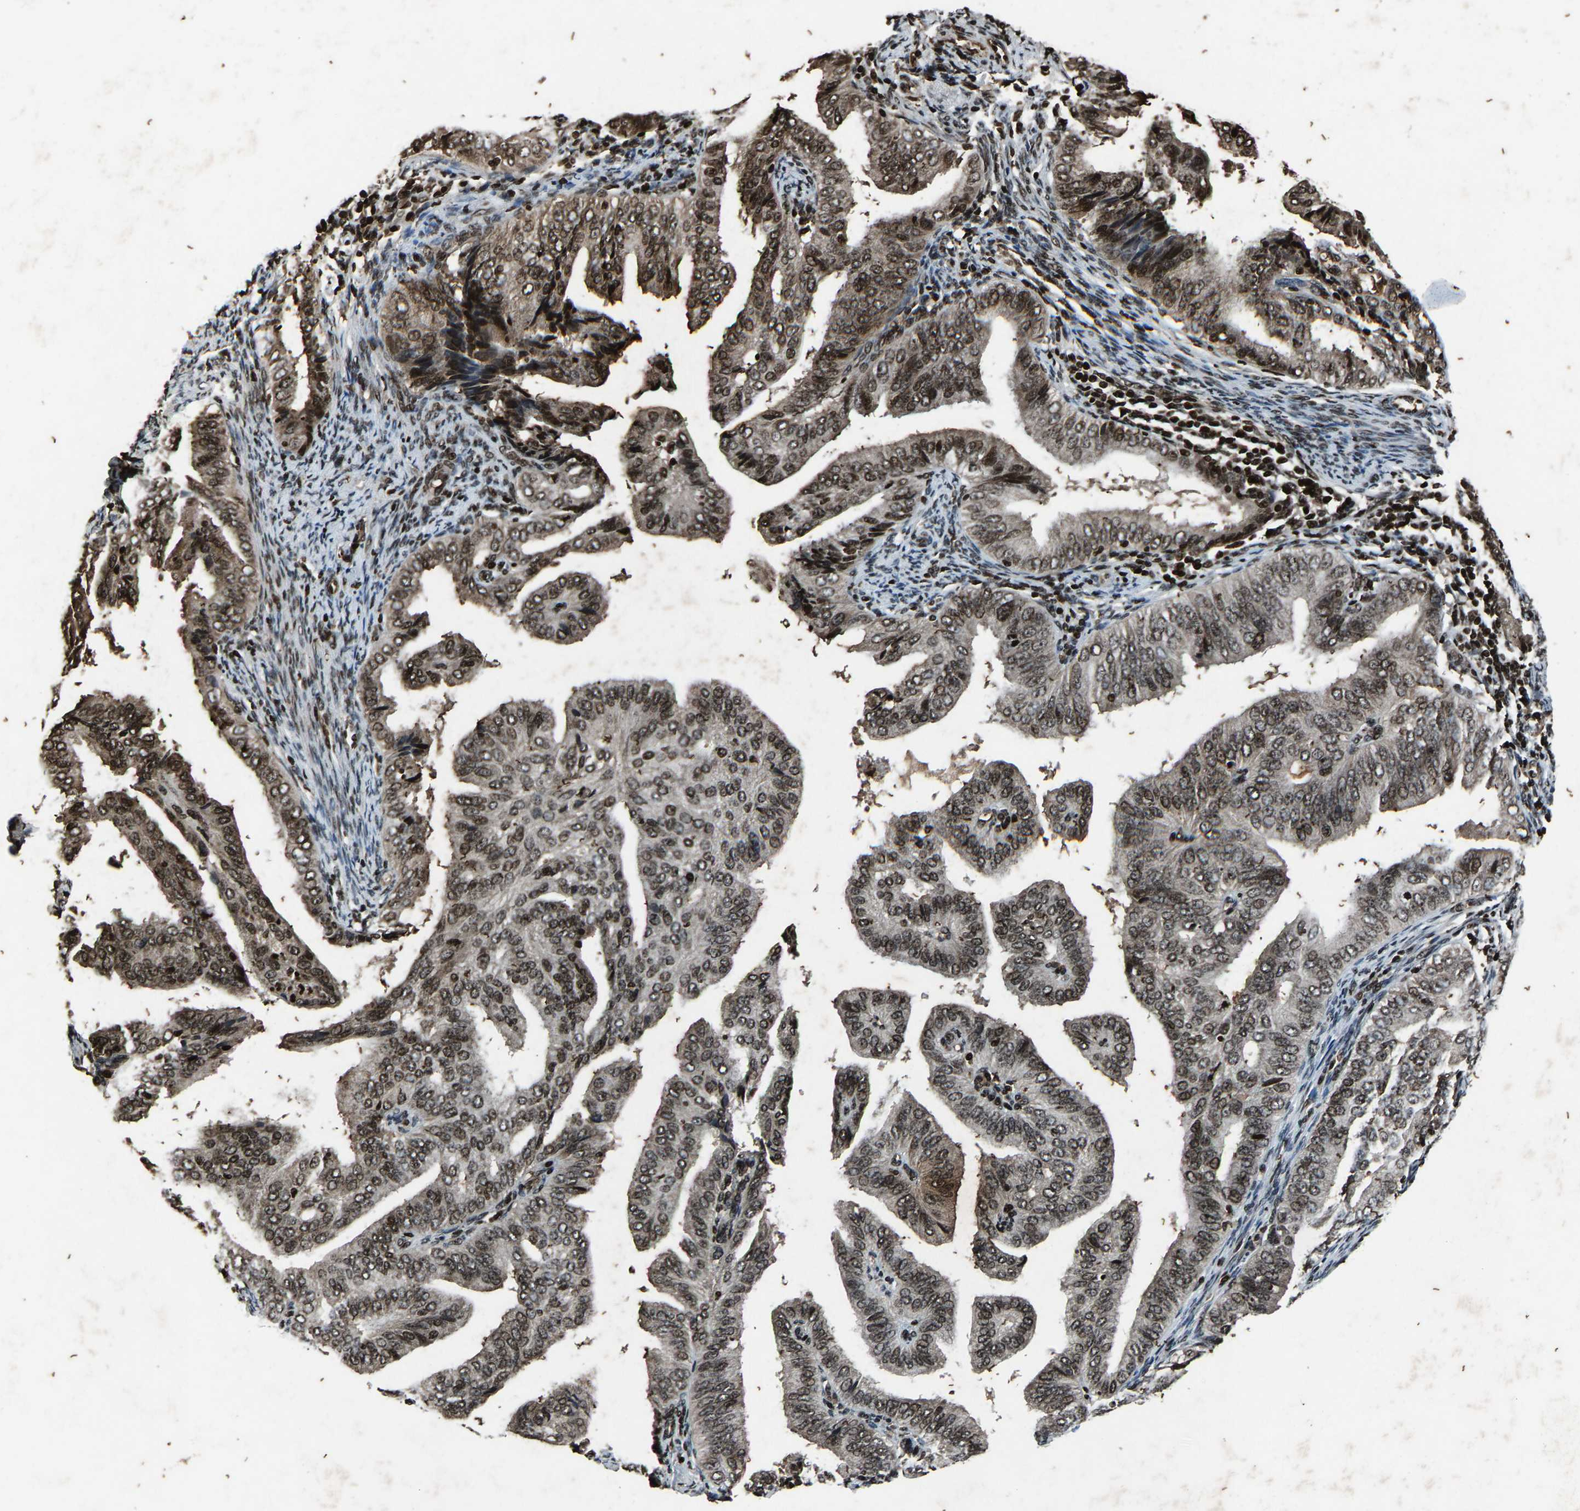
{"staining": {"intensity": "moderate", "quantity": ">75%", "location": "cytoplasmic/membranous,nuclear"}, "tissue": "endometrial cancer", "cell_type": "Tumor cells", "image_type": "cancer", "snomed": [{"axis": "morphology", "description": "Adenocarcinoma, NOS"}, {"axis": "topography", "description": "Endometrium"}], "caption": "Immunohistochemical staining of endometrial adenocarcinoma exhibits moderate cytoplasmic/membranous and nuclear protein expression in approximately >75% of tumor cells. (DAB (3,3'-diaminobenzidine) IHC with brightfield microscopy, high magnification).", "gene": "H4C1", "patient": {"sex": "female", "age": 58}}